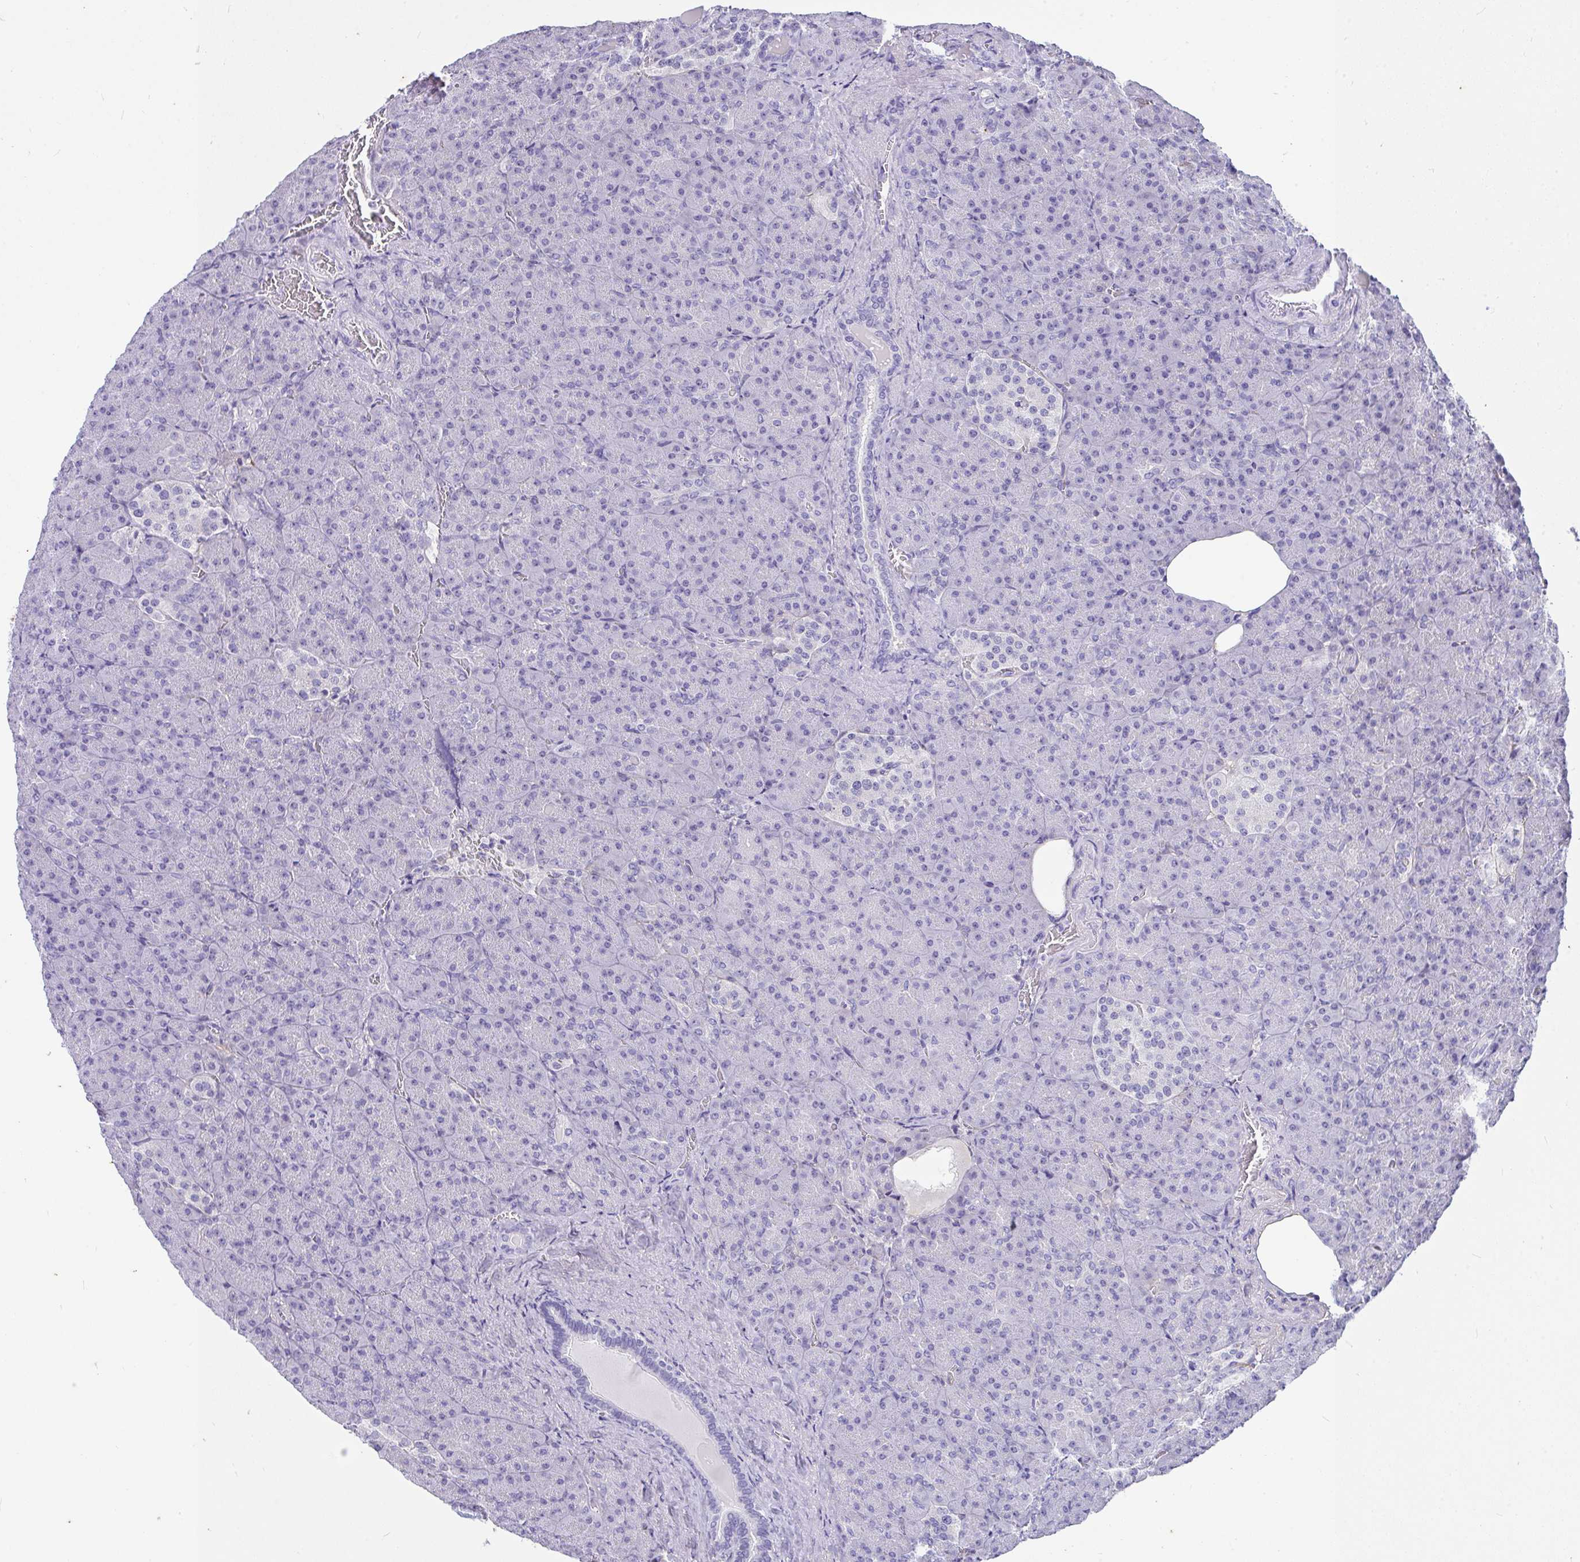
{"staining": {"intensity": "negative", "quantity": "none", "location": "none"}, "tissue": "pancreas", "cell_type": "Exocrine glandular cells", "image_type": "normal", "snomed": [{"axis": "morphology", "description": "Normal tissue, NOS"}, {"axis": "topography", "description": "Pancreas"}], "caption": "This is an immunohistochemistry (IHC) image of normal human pancreas. There is no expression in exocrine glandular cells.", "gene": "LHFPL6", "patient": {"sex": "female", "age": 74}}